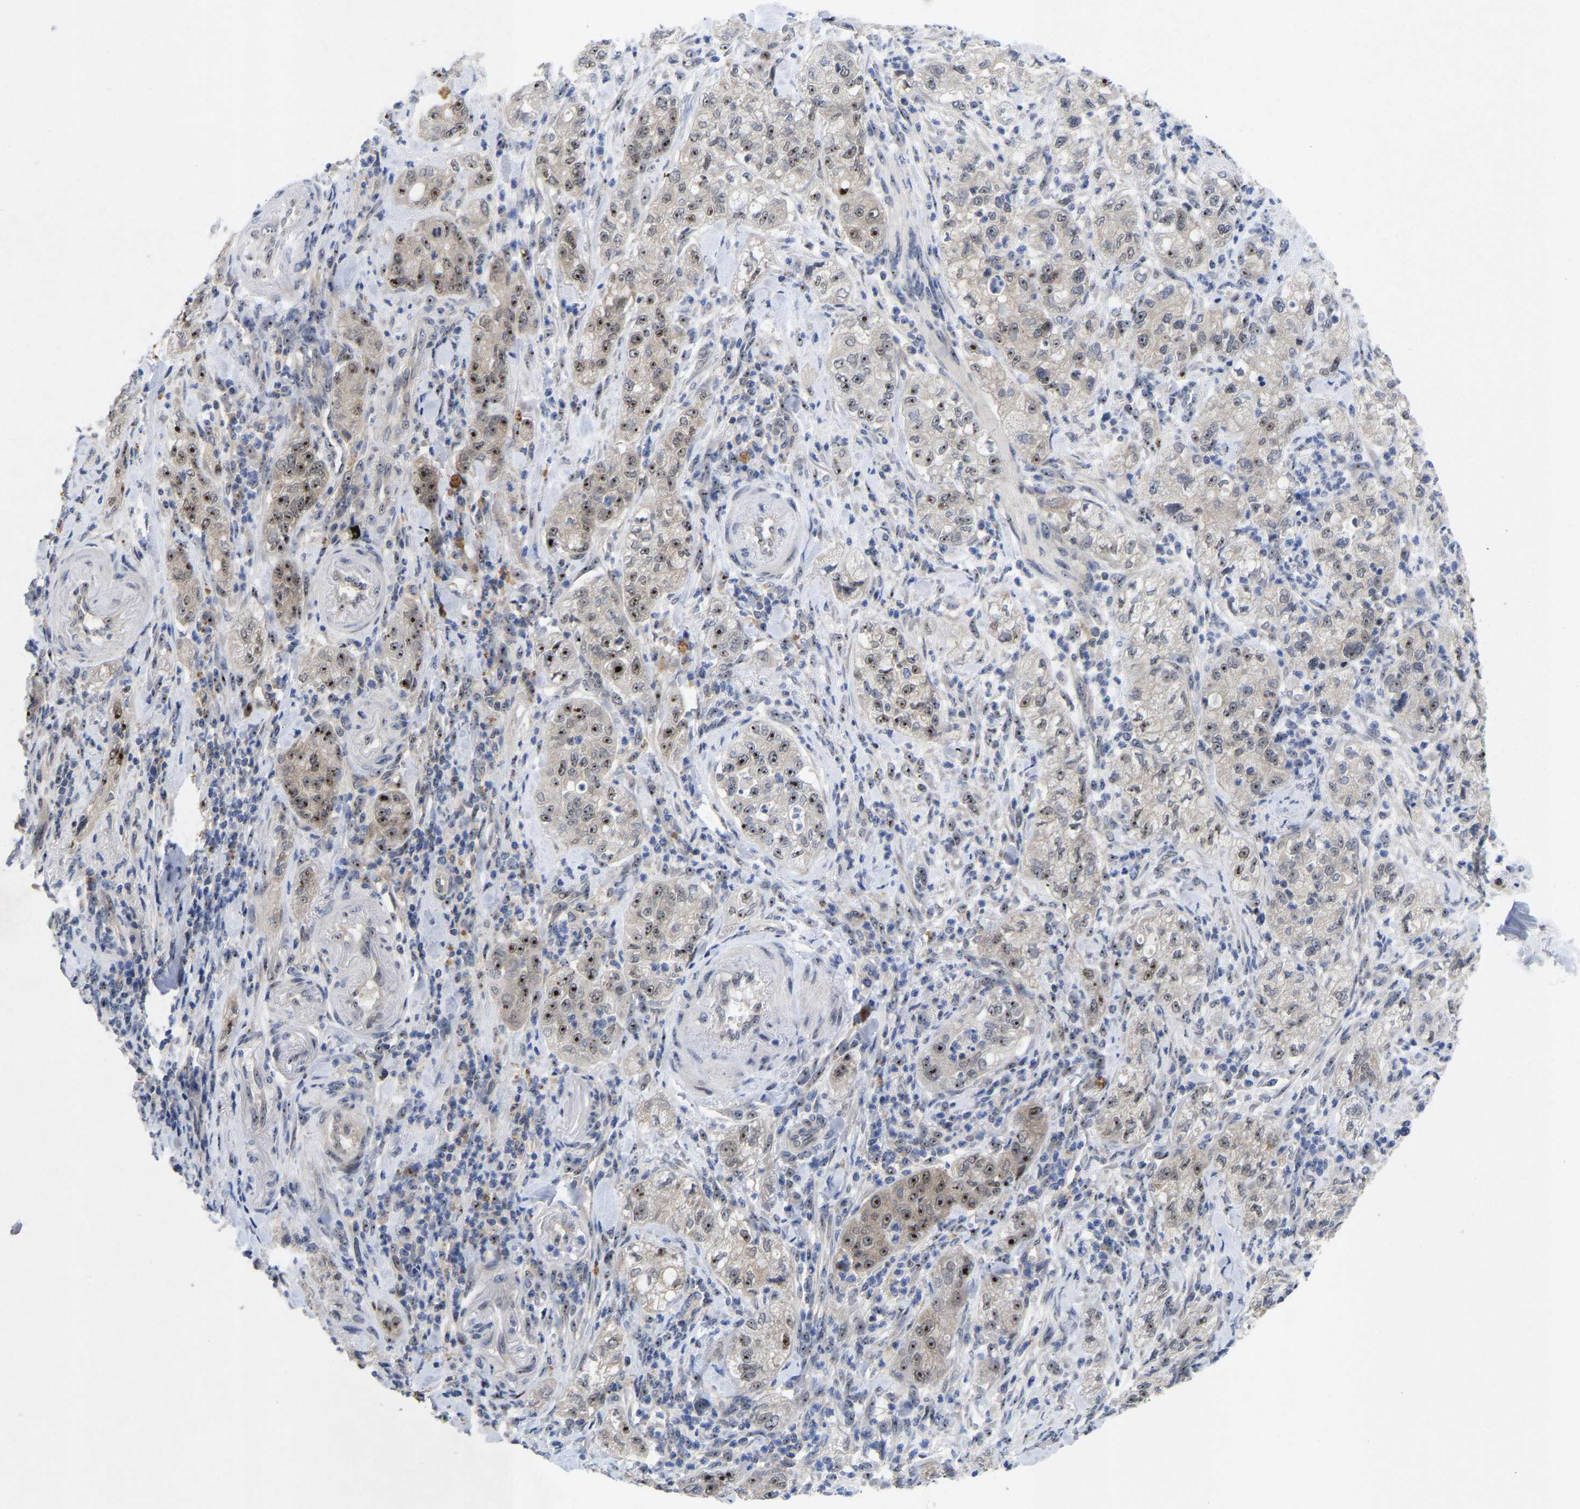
{"staining": {"intensity": "moderate", "quantity": ">75%", "location": "nuclear"}, "tissue": "pancreatic cancer", "cell_type": "Tumor cells", "image_type": "cancer", "snomed": [{"axis": "morphology", "description": "Adenocarcinoma, NOS"}, {"axis": "topography", "description": "Pancreas"}], "caption": "There is medium levels of moderate nuclear positivity in tumor cells of adenocarcinoma (pancreatic), as demonstrated by immunohistochemical staining (brown color).", "gene": "NLE1", "patient": {"sex": "female", "age": 78}}